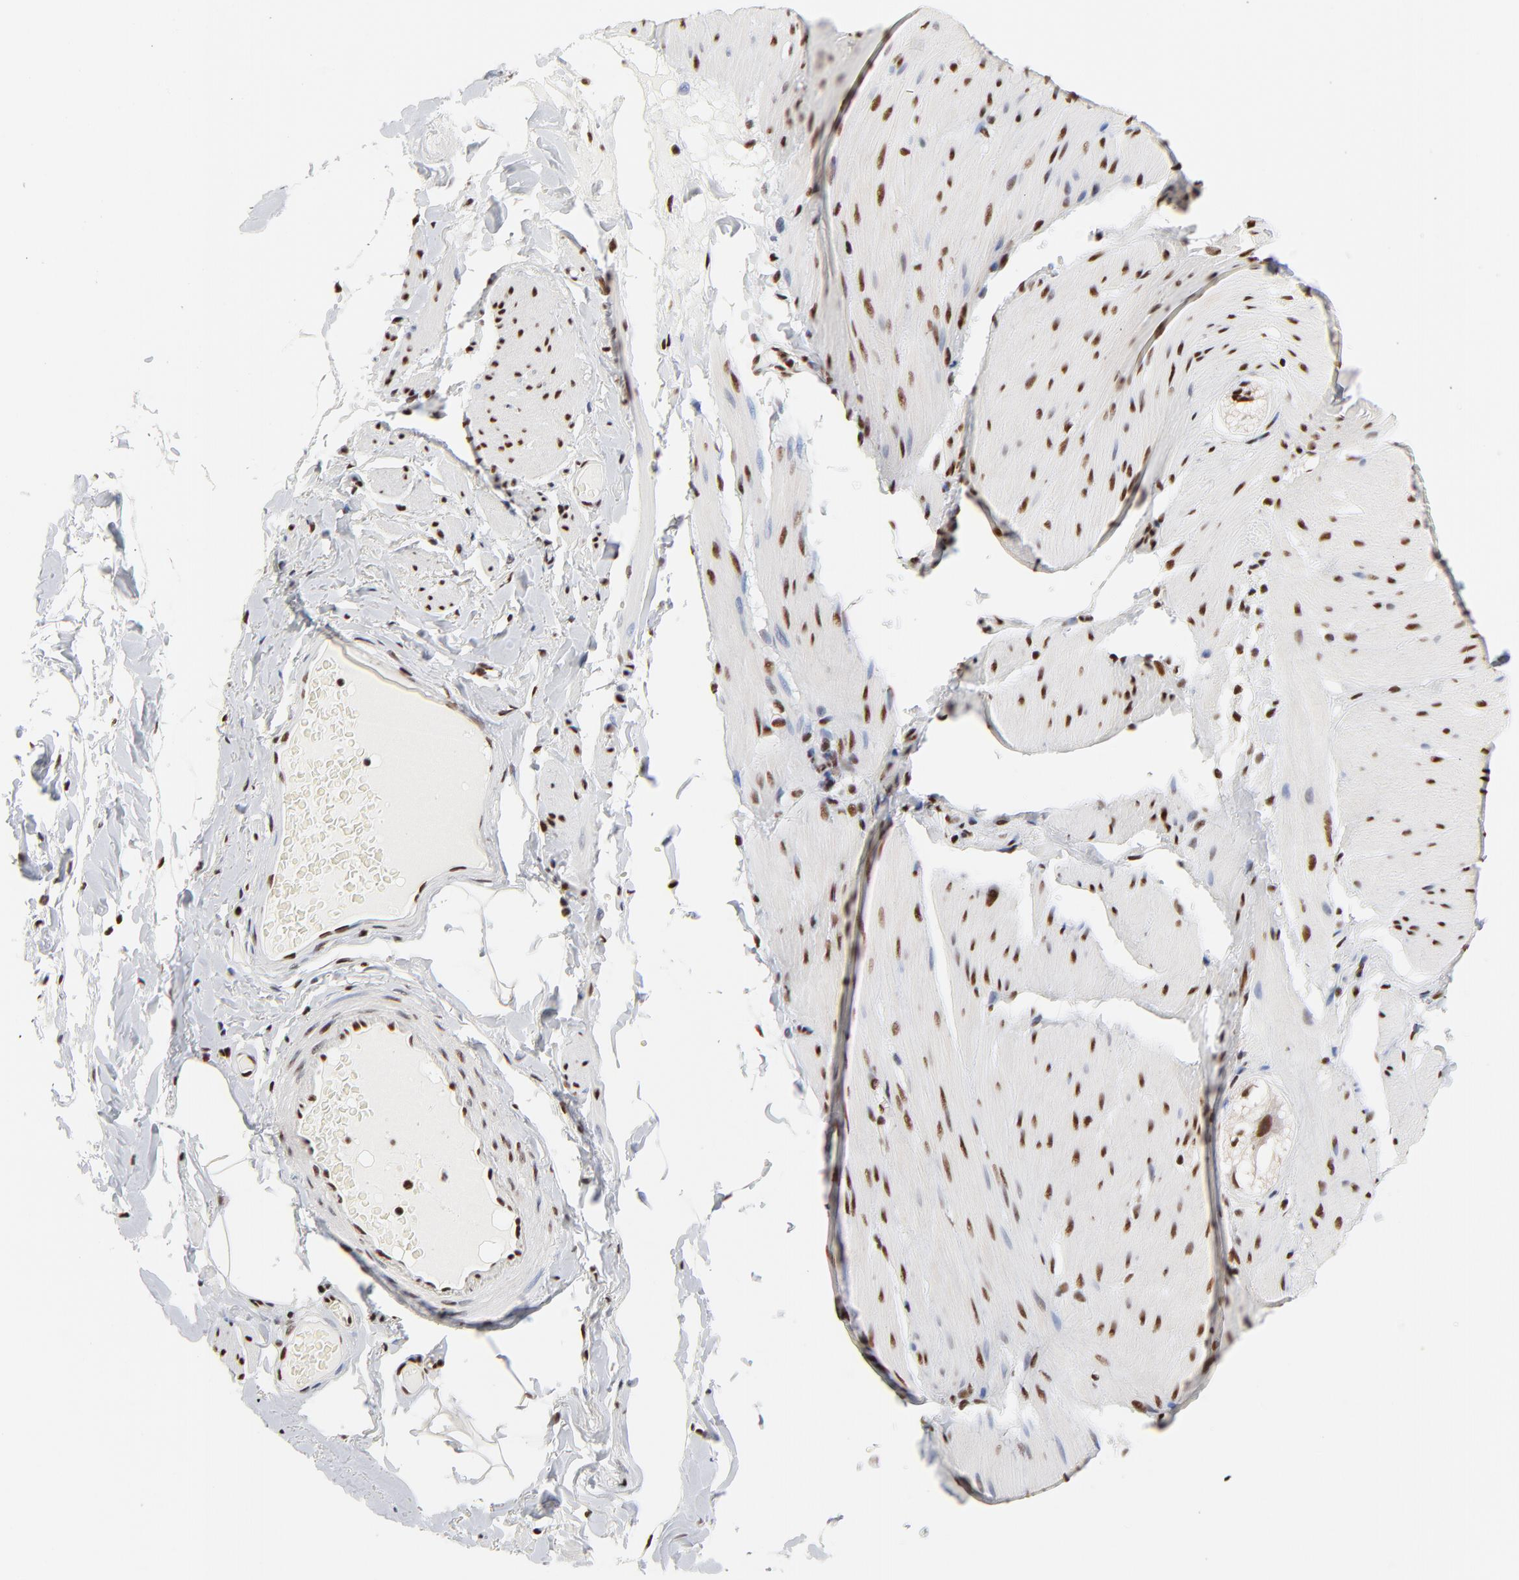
{"staining": {"intensity": "strong", "quantity": "25%-75%", "location": "nuclear"}, "tissue": "smooth muscle", "cell_type": "Smooth muscle cells", "image_type": "normal", "snomed": [{"axis": "morphology", "description": "Normal tissue, NOS"}, {"axis": "topography", "description": "Smooth muscle"}, {"axis": "topography", "description": "Colon"}], "caption": "This is a histology image of IHC staining of benign smooth muscle, which shows strong staining in the nuclear of smooth muscle cells.", "gene": "CREB1", "patient": {"sex": "male", "age": 67}}